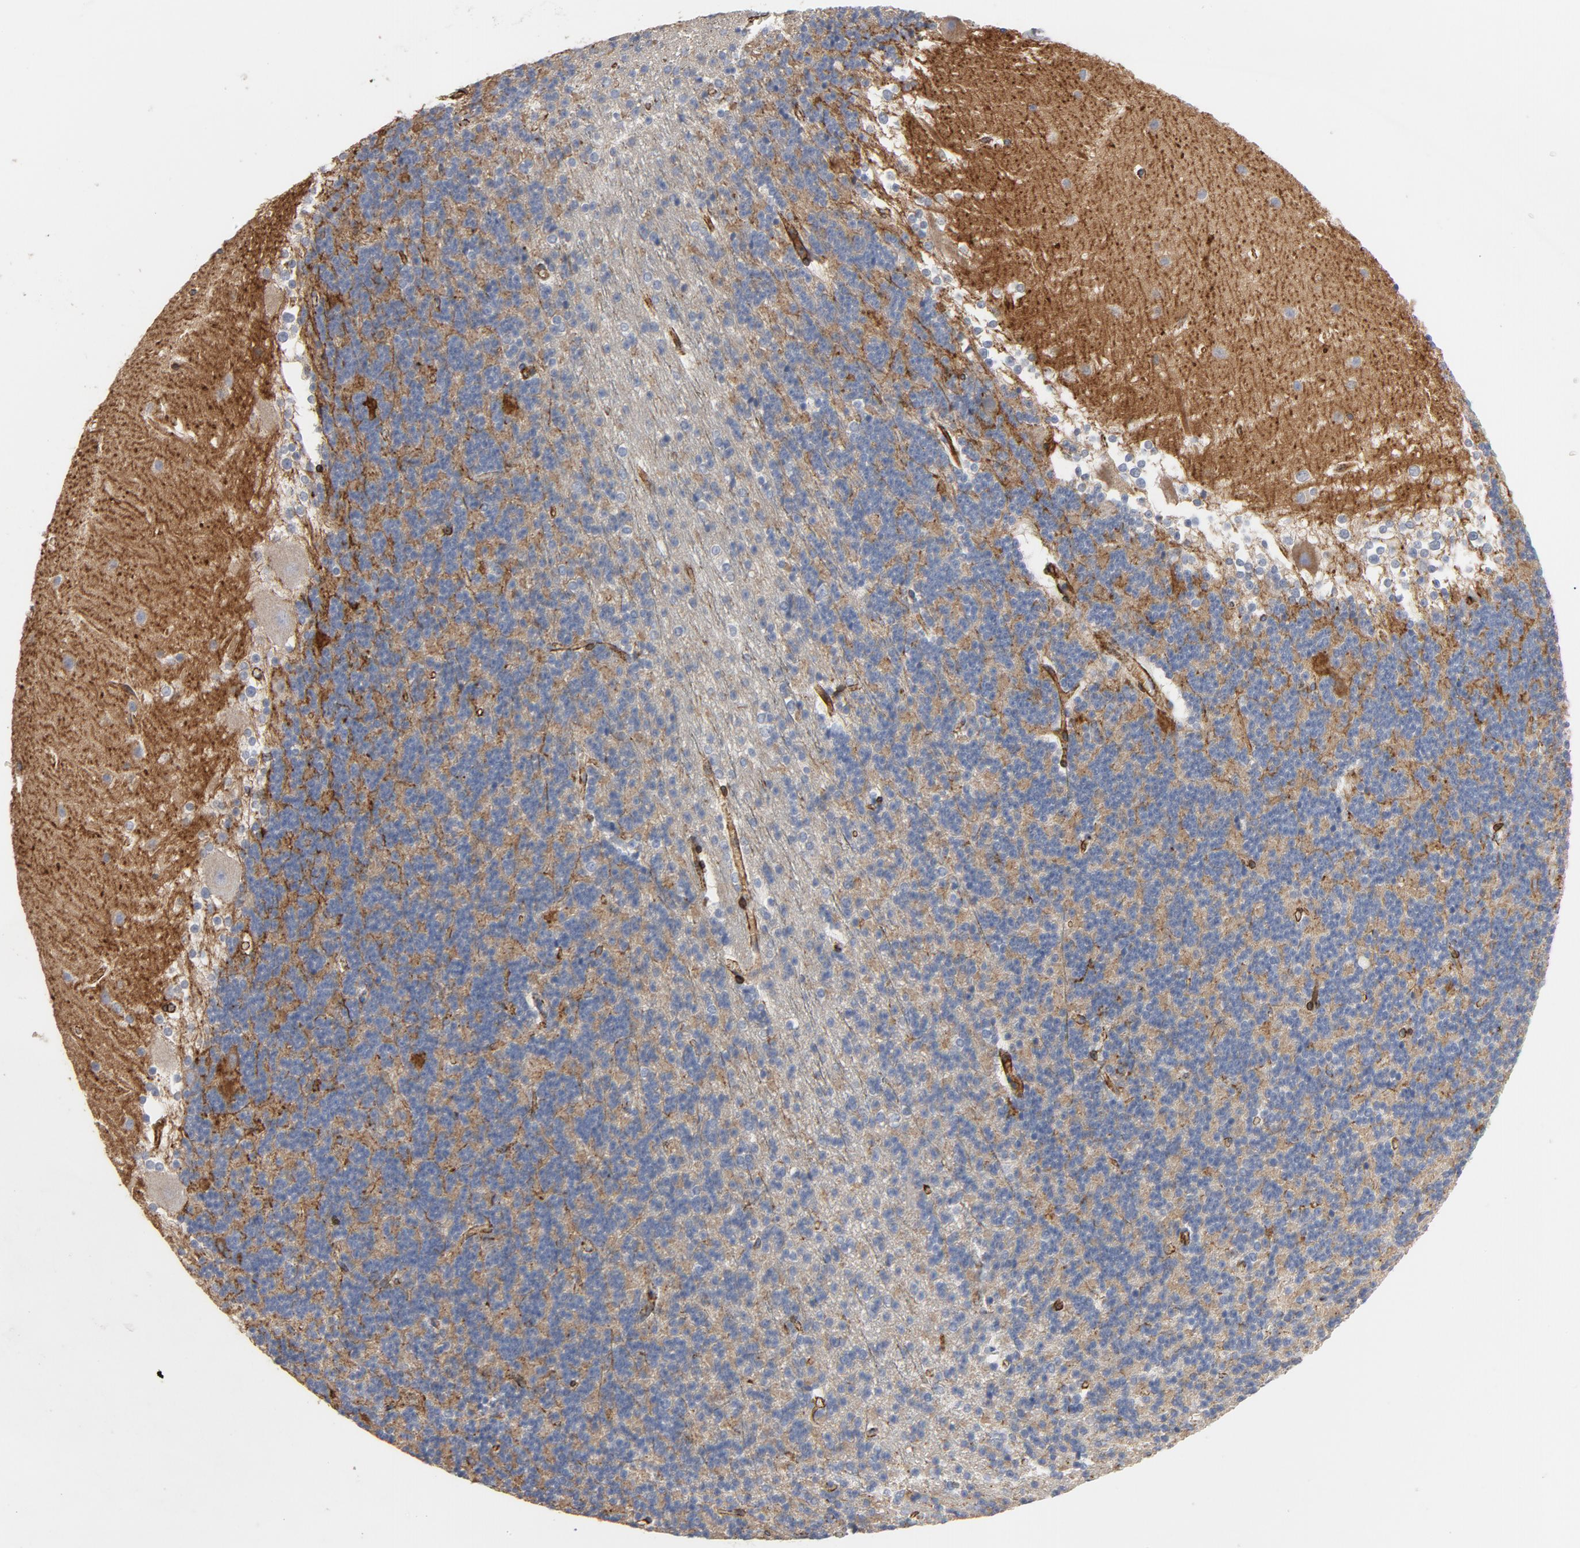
{"staining": {"intensity": "weak", "quantity": ">75%", "location": "cytoplasmic/membranous"}, "tissue": "cerebellum", "cell_type": "Cells in granular layer", "image_type": "normal", "snomed": [{"axis": "morphology", "description": "Normal tissue, NOS"}, {"axis": "topography", "description": "Cerebellum"}], "caption": "Immunohistochemical staining of unremarkable human cerebellum shows low levels of weak cytoplasmic/membranous positivity in about >75% of cells in granular layer.", "gene": "GNG2", "patient": {"sex": "female", "age": 19}}